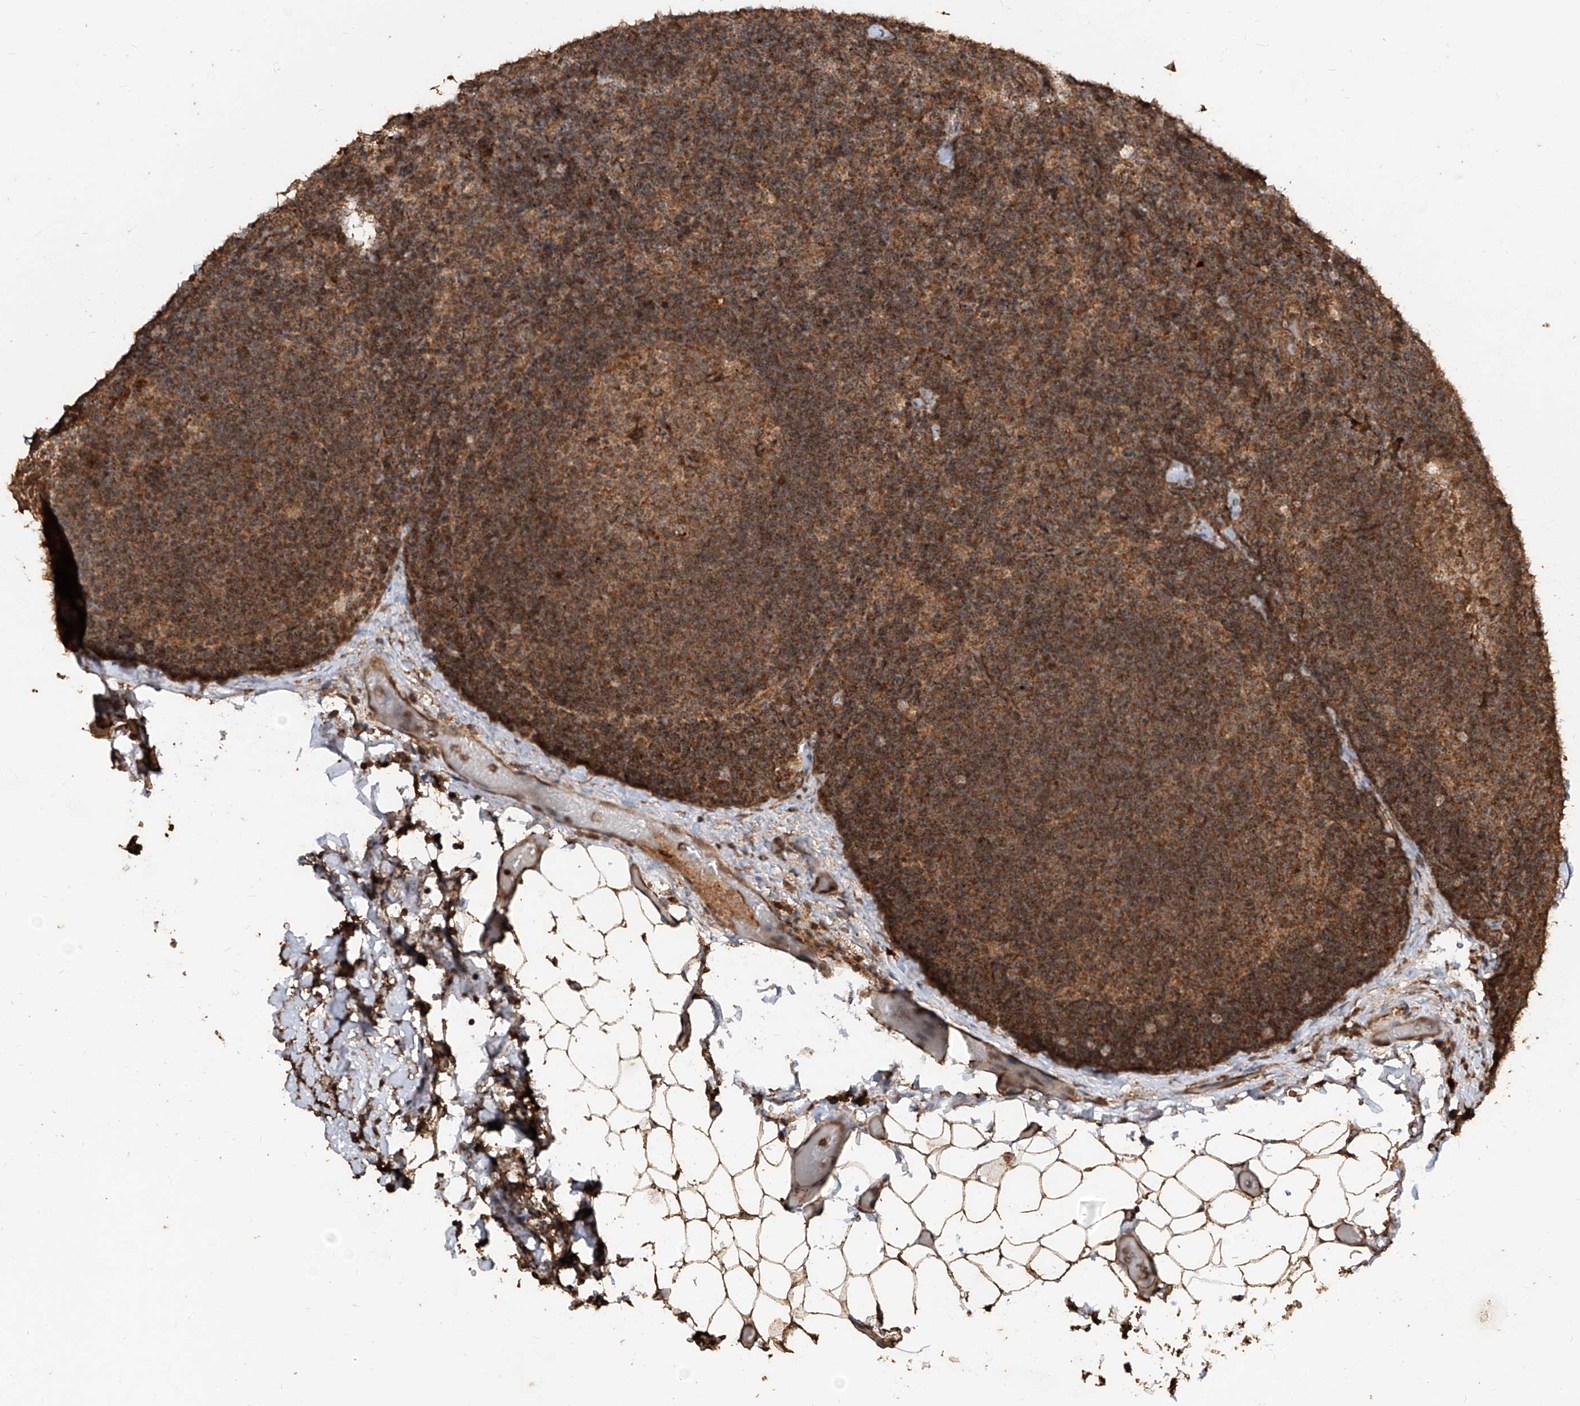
{"staining": {"intensity": "moderate", "quantity": ">75%", "location": "cytoplasmic/membranous"}, "tissue": "lymph node", "cell_type": "Germinal center cells", "image_type": "normal", "snomed": [{"axis": "morphology", "description": "Normal tissue, NOS"}, {"axis": "topography", "description": "Lymph node"}], "caption": "Protein analysis of unremarkable lymph node displays moderate cytoplasmic/membranous staining in approximately >75% of germinal center cells.", "gene": "ZNF660", "patient": {"sex": "female", "age": 22}}